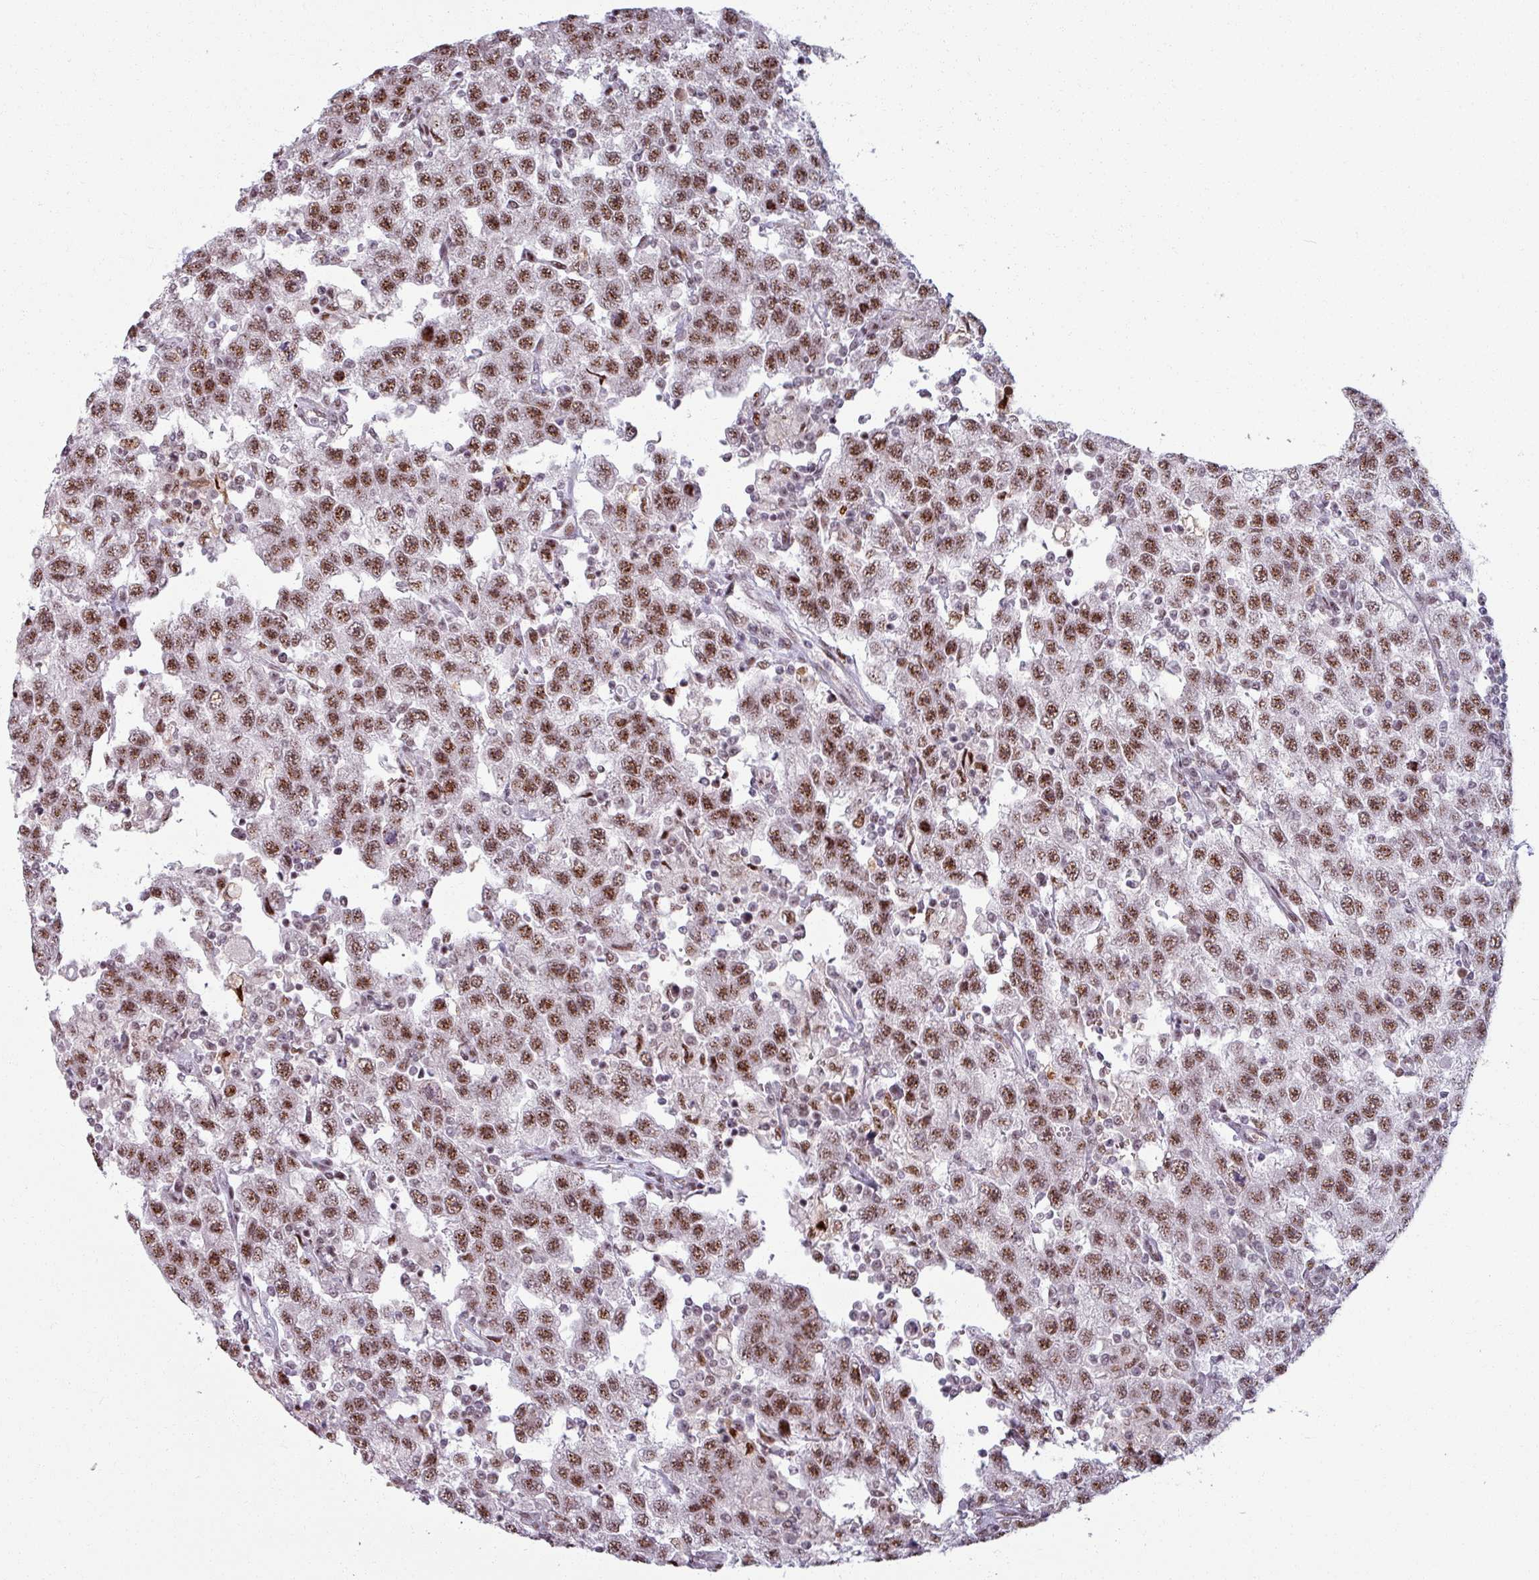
{"staining": {"intensity": "moderate", "quantity": ">75%", "location": "nuclear"}, "tissue": "testis cancer", "cell_type": "Tumor cells", "image_type": "cancer", "snomed": [{"axis": "morphology", "description": "Seminoma, NOS"}, {"axis": "topography", "description": "Testis"}], "caption": "Human testis cancer stained for a protein (brown) exhibits moderate nuclear positive positivity in about >75% of tumor cells.", "gene": "NCOR1", "patient": {"sex": "male", "age": 41}}